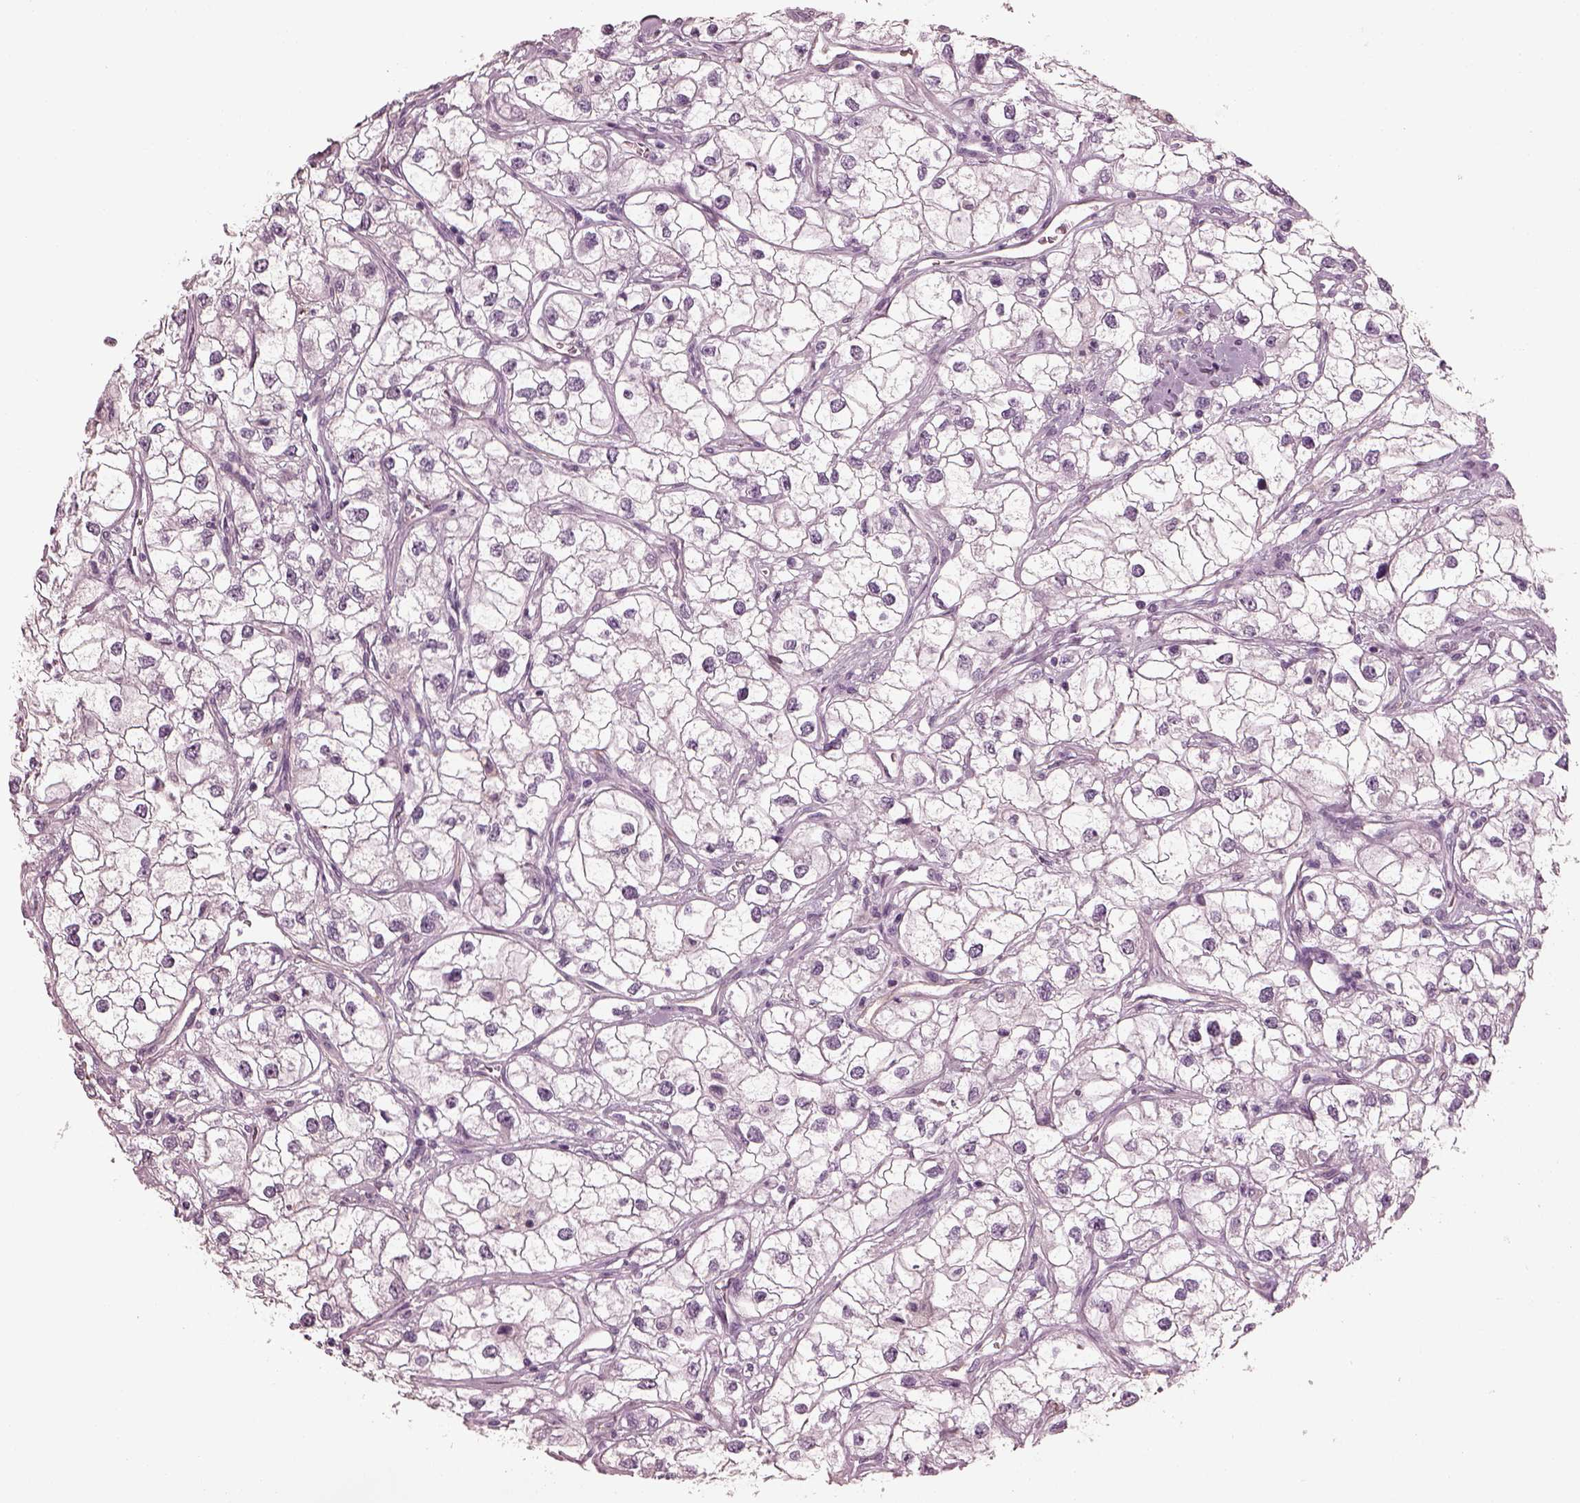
{"staining": {"intensity": "negative", "quantity": "none", "location": "none"}, "tissue": "renal cancer", "cell_type": "Tumor cells", "image_type": "cancer", "snomed": [{"axis": "morphology", "description": "Adenocarcinoma, NOS"}, {"axis": "topography", "description": "Kidney"}], "caption": "Adenocarcinoma (renal) was stained to show a protein in brown. There is no significant staining in tumor cells.", "gene": "EIF4E1B", "patient": {"sex": "male", "age": 59}}